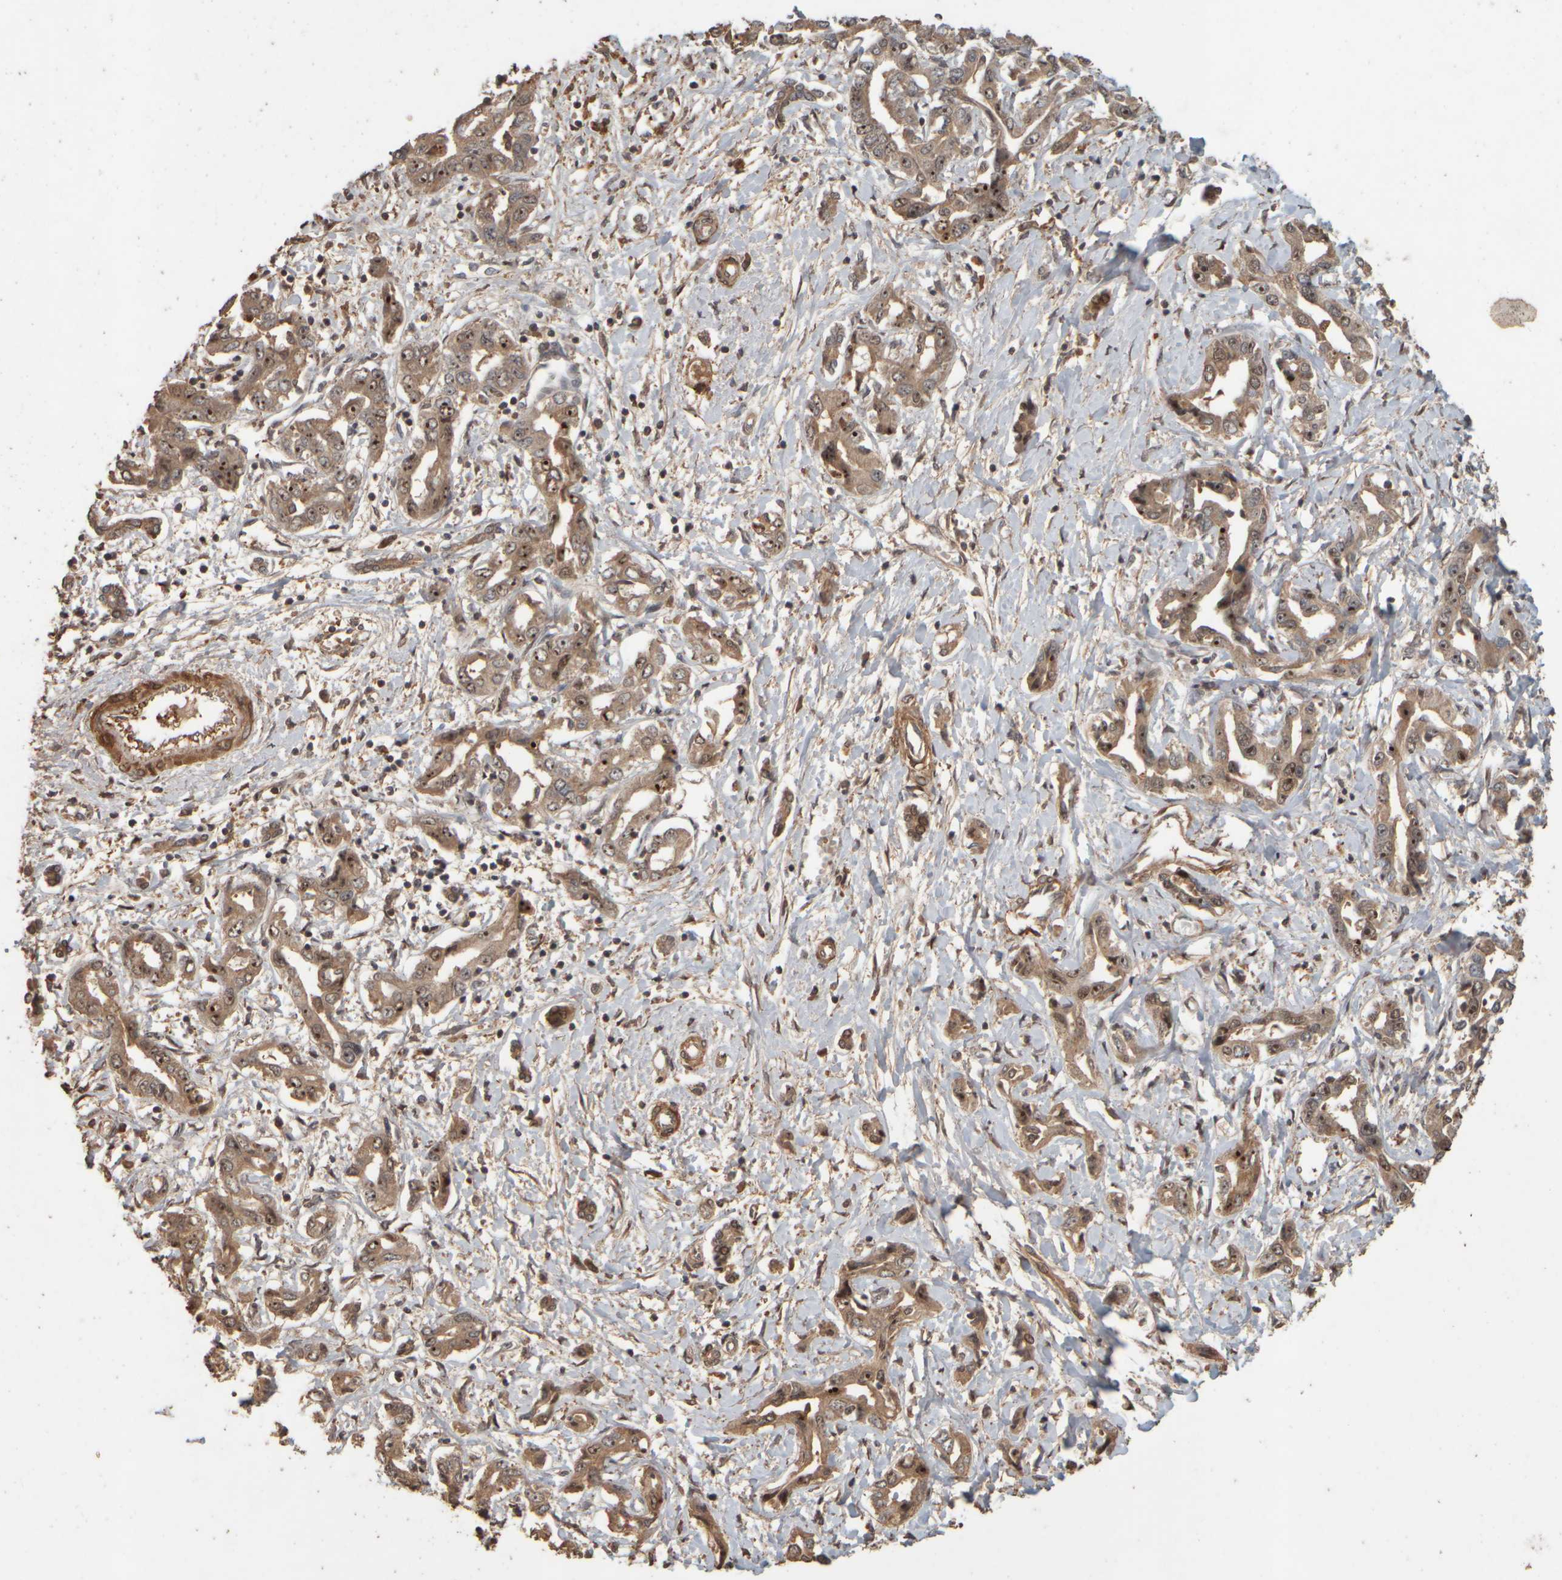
{"staining": {"intensity": "moderate", "quantity": ">75%", "location": "cytoplasmic/membranous,nuclear"}, "tissue": "liver cancer", "cell_type": "Tumor cells", "image_type": "cancer", "snomed": [{"axis": "morphology", "description": "Cholangiocarcinoma"}, {"axis": "topography", "description": "Liver"}], "caption": "The micrograph reveals immunohistochemical staining of cholangiocarcinoma (liver). There is moderate cytoplasmic/membranous and nuclear positivity is present in approximately >75% of tumor cells.", "gene": "SPHK1", "patient": {"sex": "male", "age": 59}}